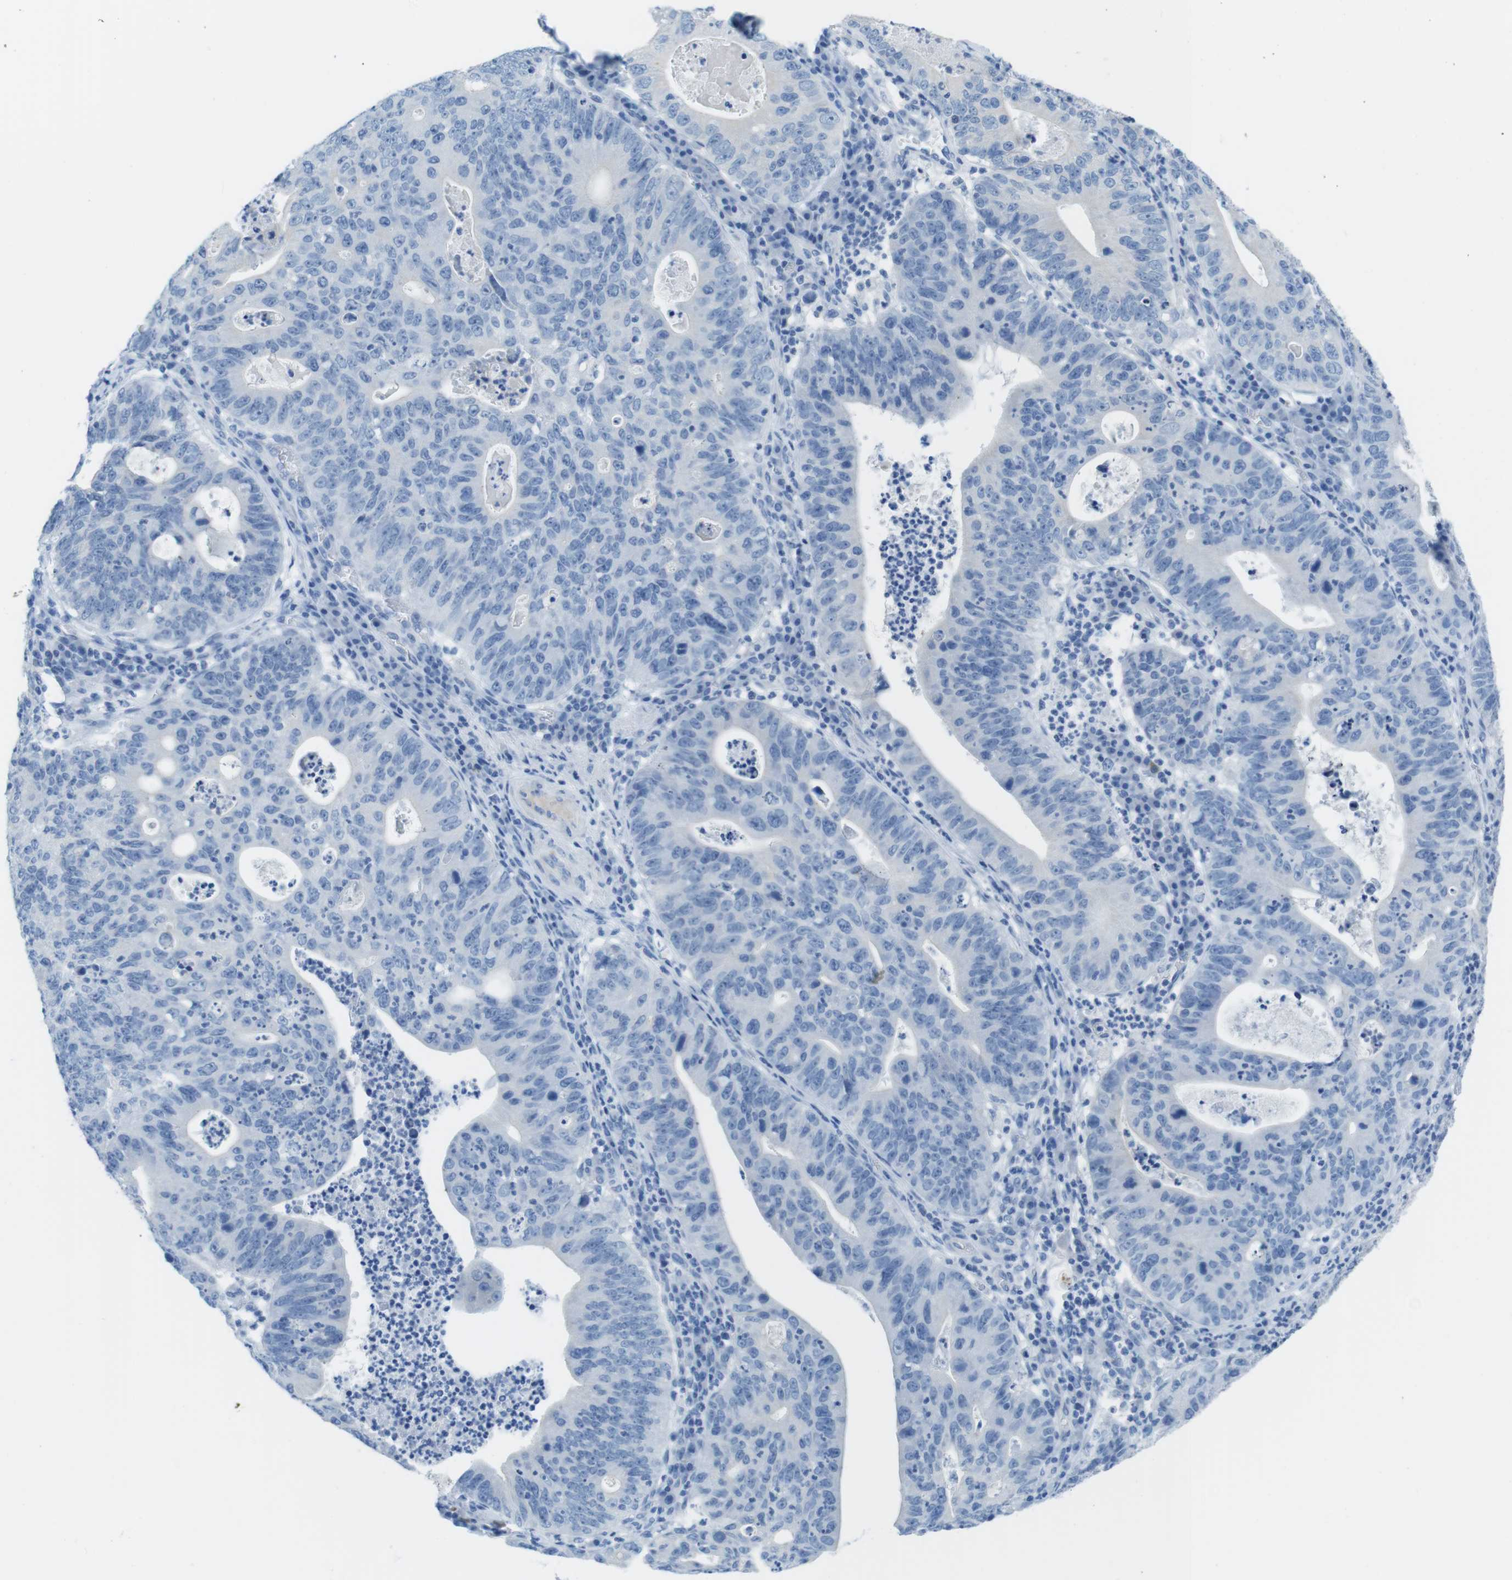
{"staining": {"intensity": "negative", "quantity": "none", "location": "none"}, "tissue": "stomach cancer", "cell_type": "Tumor cells", "image_type": "cancer", "snomed": [{"axis": "morphology", "description": "Adenocarcinoma, NOS"}, {"axis": "topography", "description": "Stomach"}], "caption": "DAB (3,3'-diaminobenzidine) immunohistochemical staining of stomach adenocarcinoma exhibits no significant positivity in tumor cells. The staining was performed using DAB to visualize the protein expression in brown, while the nuclei were stained in blue with hematoxylin (Magnification: 20x).", "gene": "GAP43", "patient": {"sex": "male", "age": 59}}